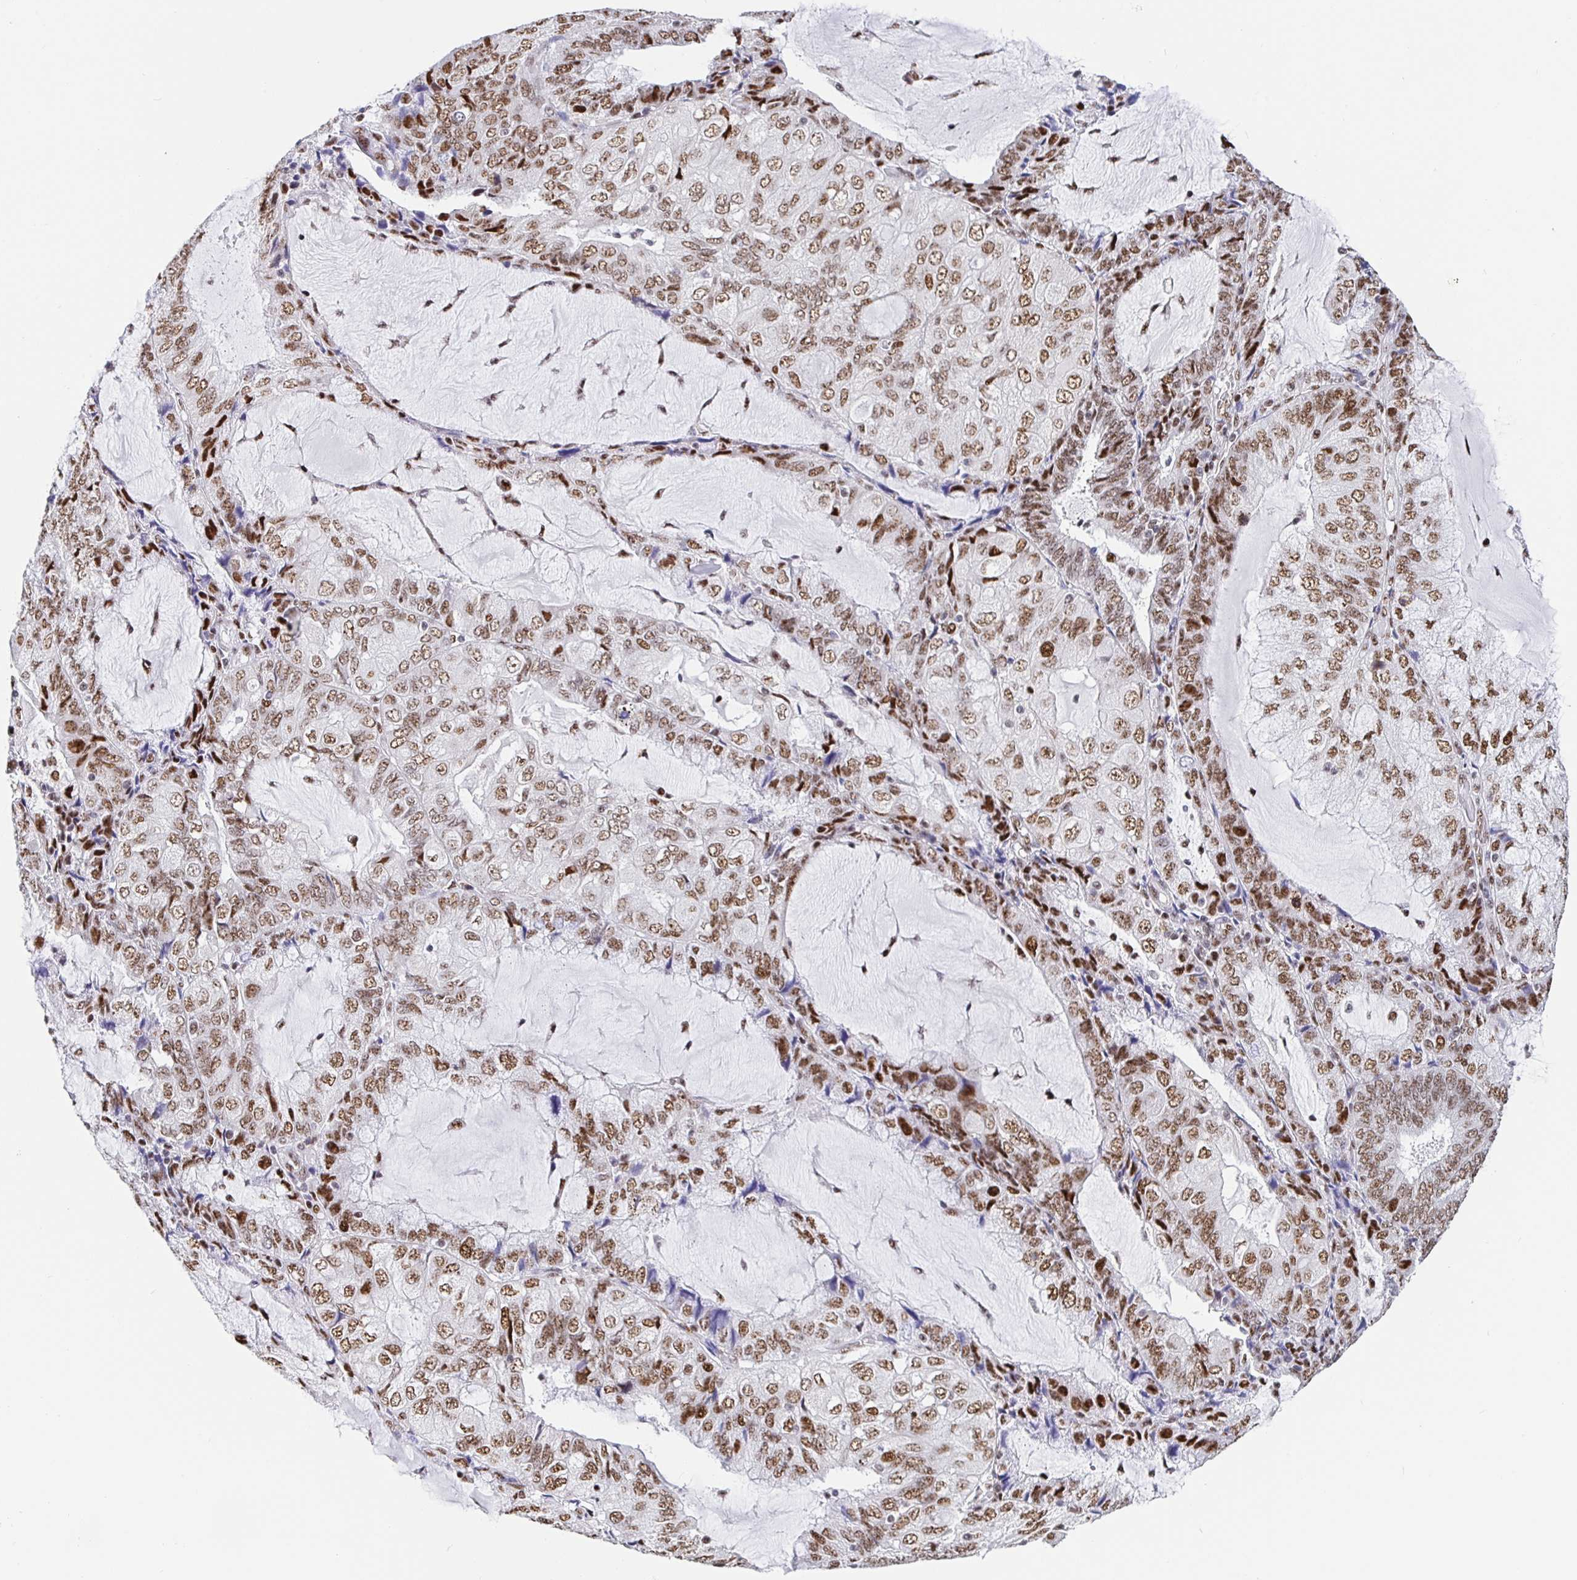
{"staining": {"intensity": "moderate", "quantity": ">75%", "location": "nuclear"}, "tissue": "endometrial cancer", "cell_type": "Tumor cells", "image_type": "cancer", "snomed": [{"axis": "morphology", "description": "Adenocarcinoma, NOS"}, {"axis": "topography", "description": "Endometrium"}], "caption": "Tumor cells demonstrate medium levels of moderate nuclear expression in approximately >75% of cells in human endometrial cancer.", "gene": "SETD5", "patient": {"sex": "female", "age": 81}}